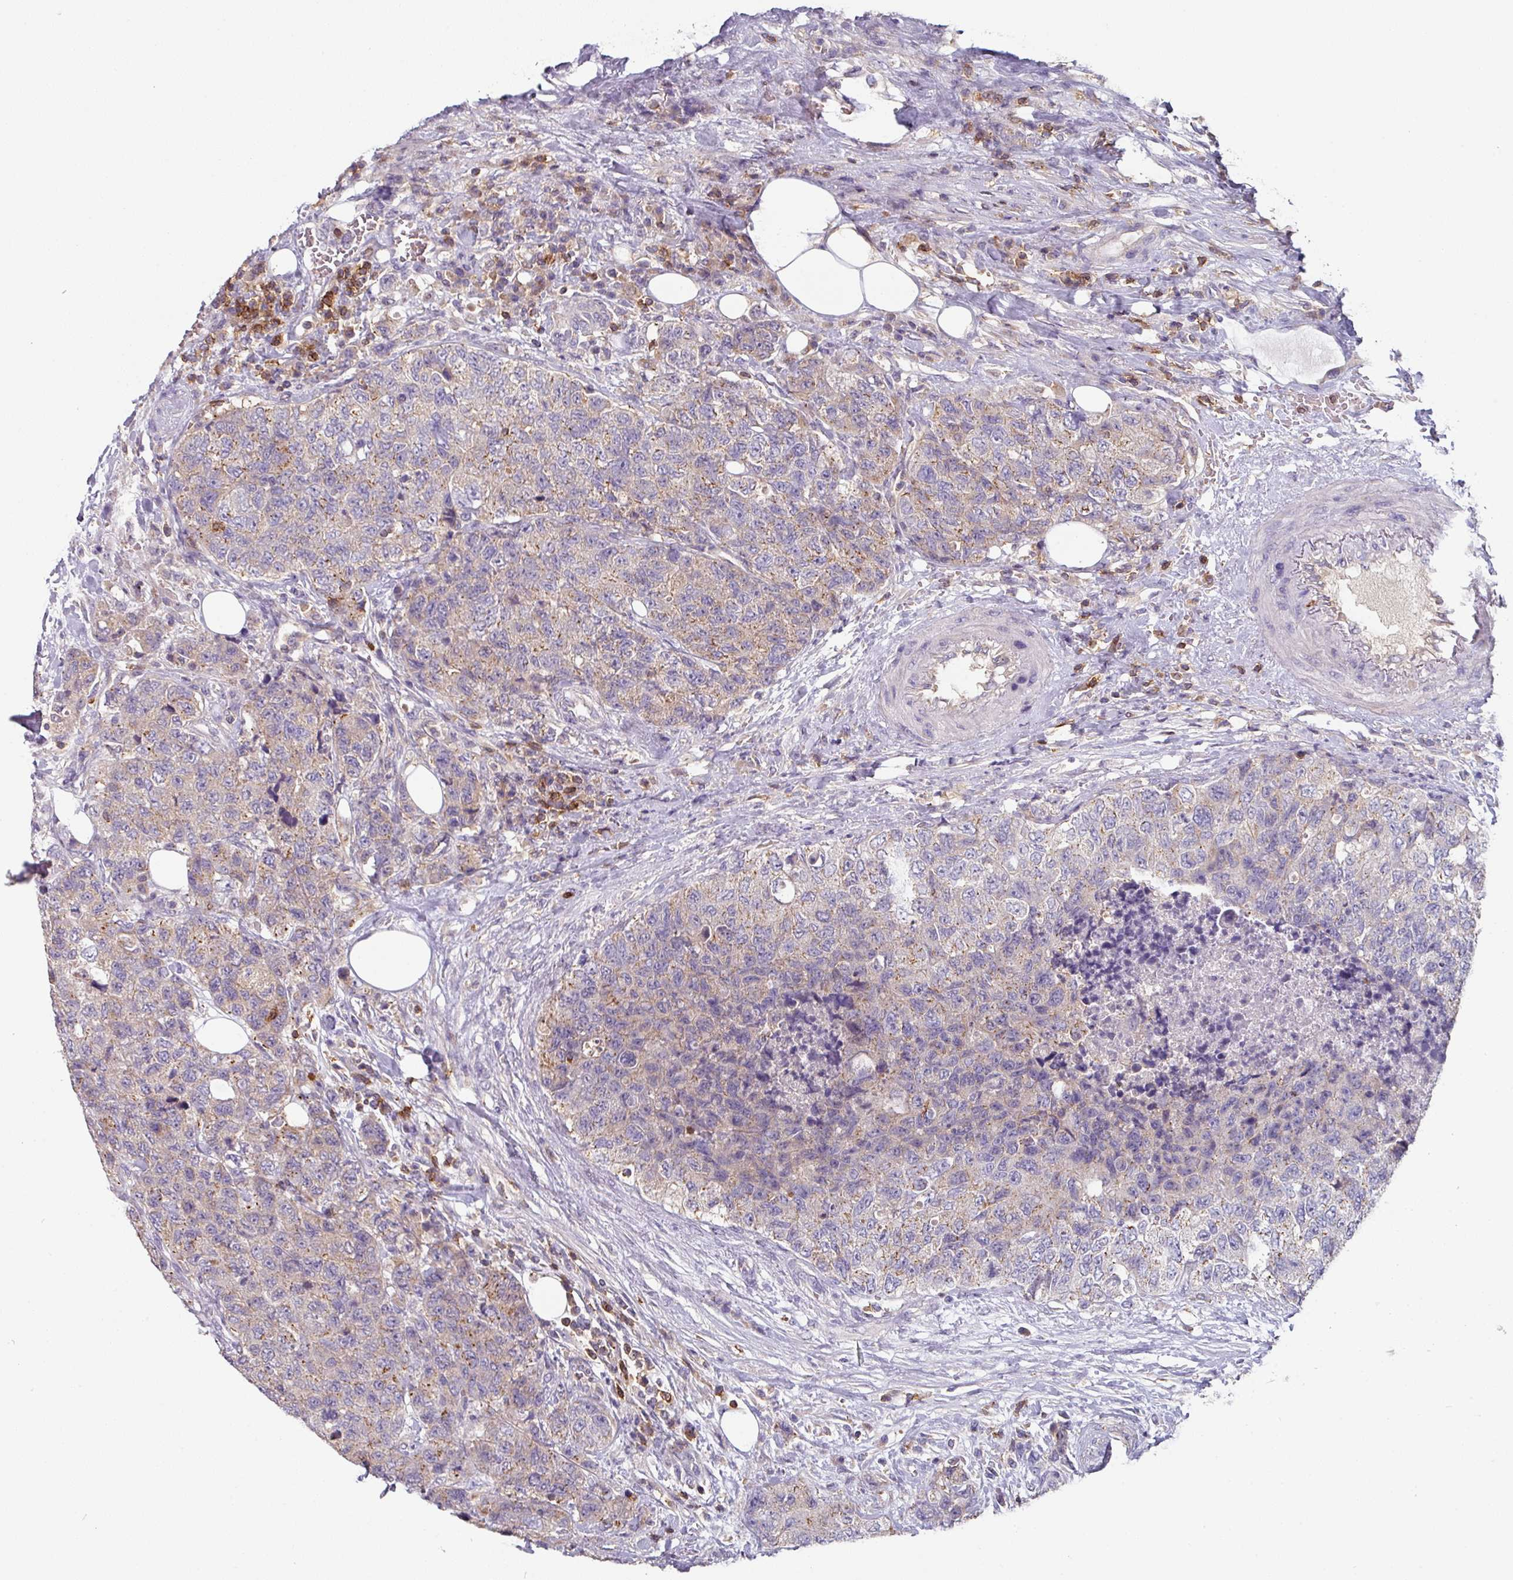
{"staining": {"intensity": "weak", "quantity": "25%-75%", "location": "cytoplasmic/membranous"}, "tissue": "urothelial cancer", "cell_type": "Tumor cells", "image_type": "cancer", "snomed": [{"axis": "morphology", "description": "Urothelial carcinoma, High grade"}, {"axis": "topography", "description": "Urinary bladder"}], "caption": "Protein expression analysis of human urothelial cancer reveals weak cytoplasmic/membranous positivity in approximately 25%-75% of tumor cells.", "gene": "CD3G", "patient": {"sex": "female", "age": 78}}